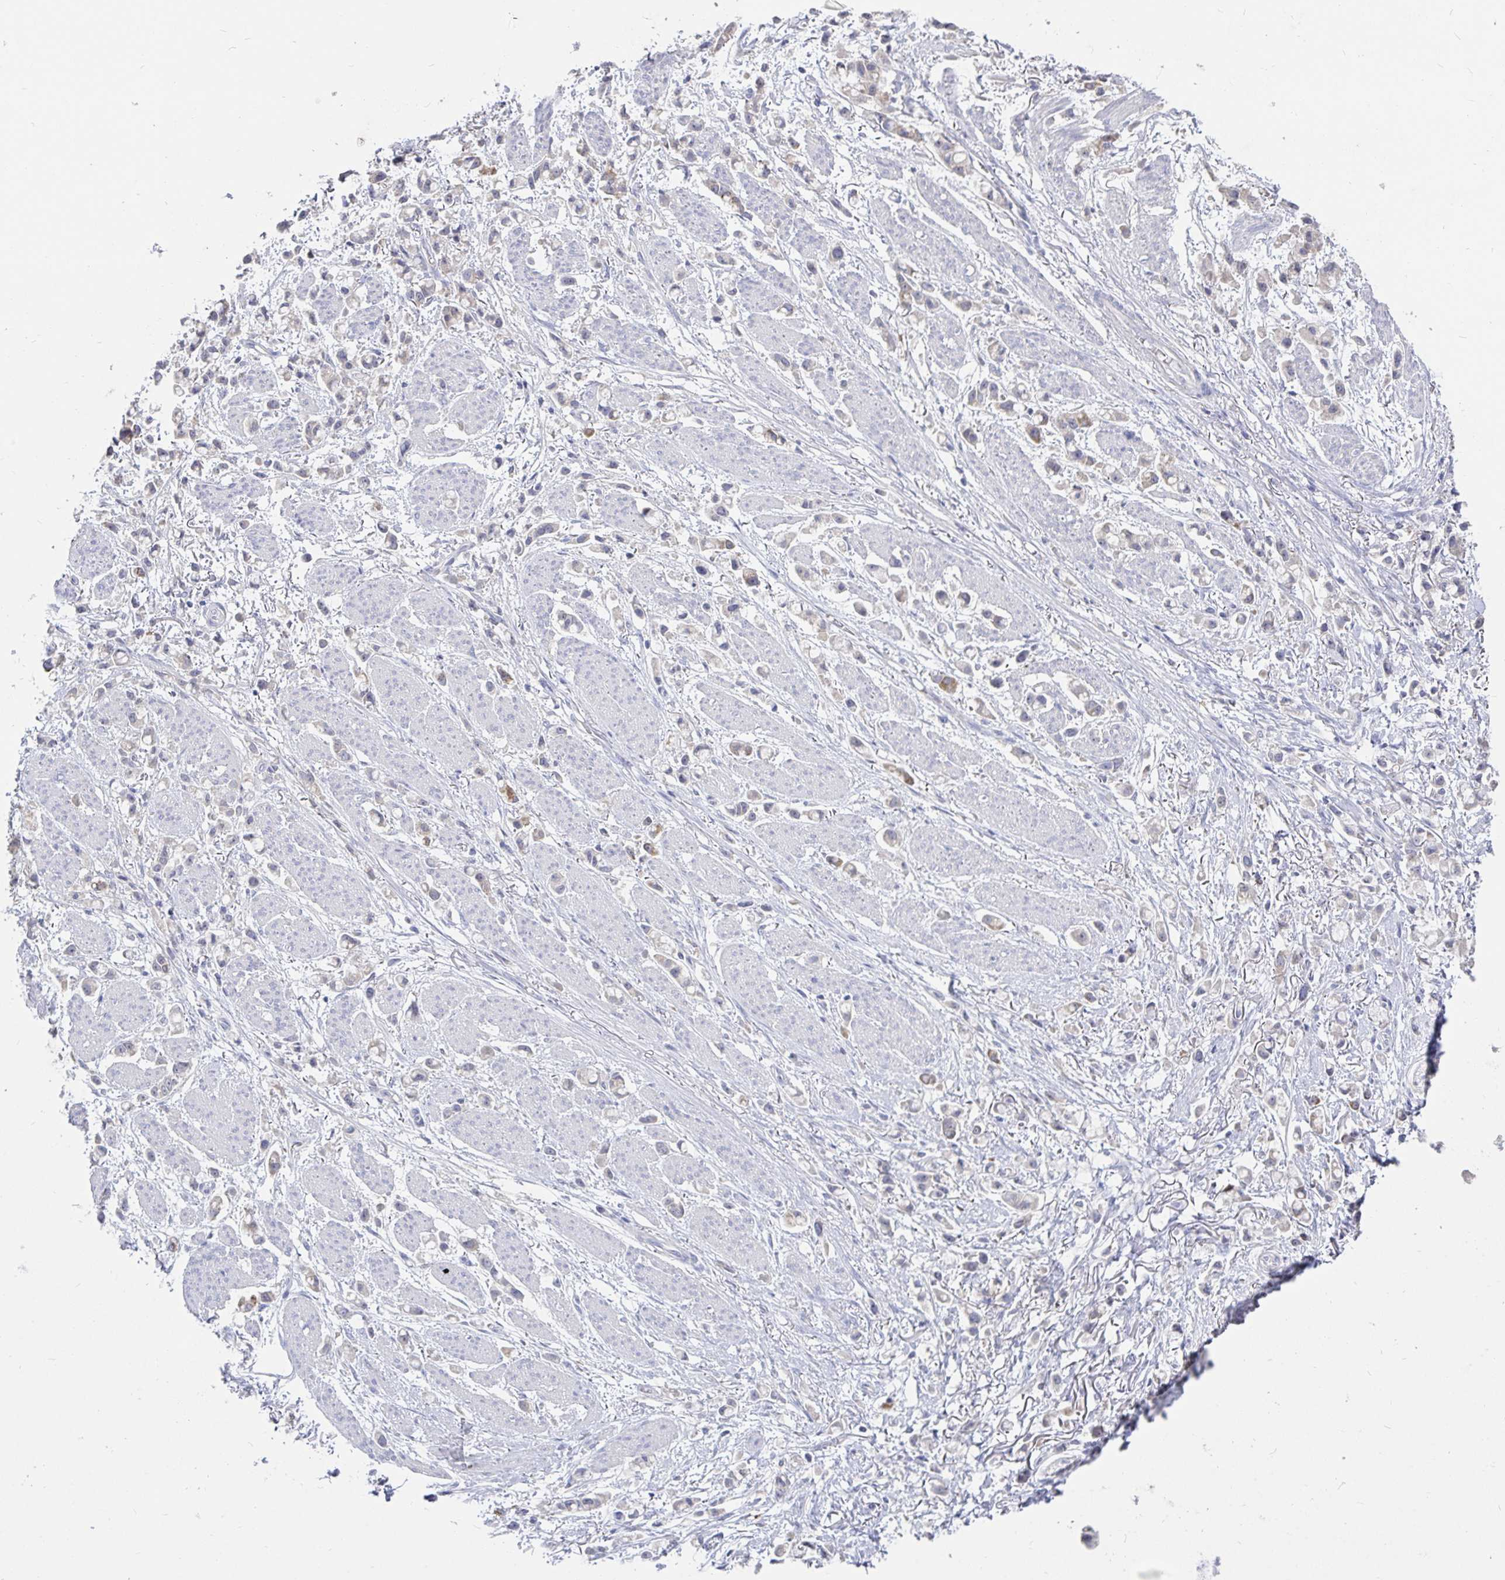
{"staining": {"intensity": "moderate", "quantity": "<25%", "location": "cytoplasmic/membranous"}, "tissue": "stomach cancer", "cell_type": "Tumor cells", "image_type": "cancer", "snomed": [{"axis": "morphology", "description": "Adenocarcinoma, NOS"}, {"axis": "topography", "description": "Stomach"}], "caption": "About <25% of tumor cells in human stomach adenocarcinoma demonstrate moderate cytoplasmic/membranous protein positivity as visualized by brown immunohistochemical staining.", "gene": "SPPL3", "patient": {"sex": "female", "age": 81}}